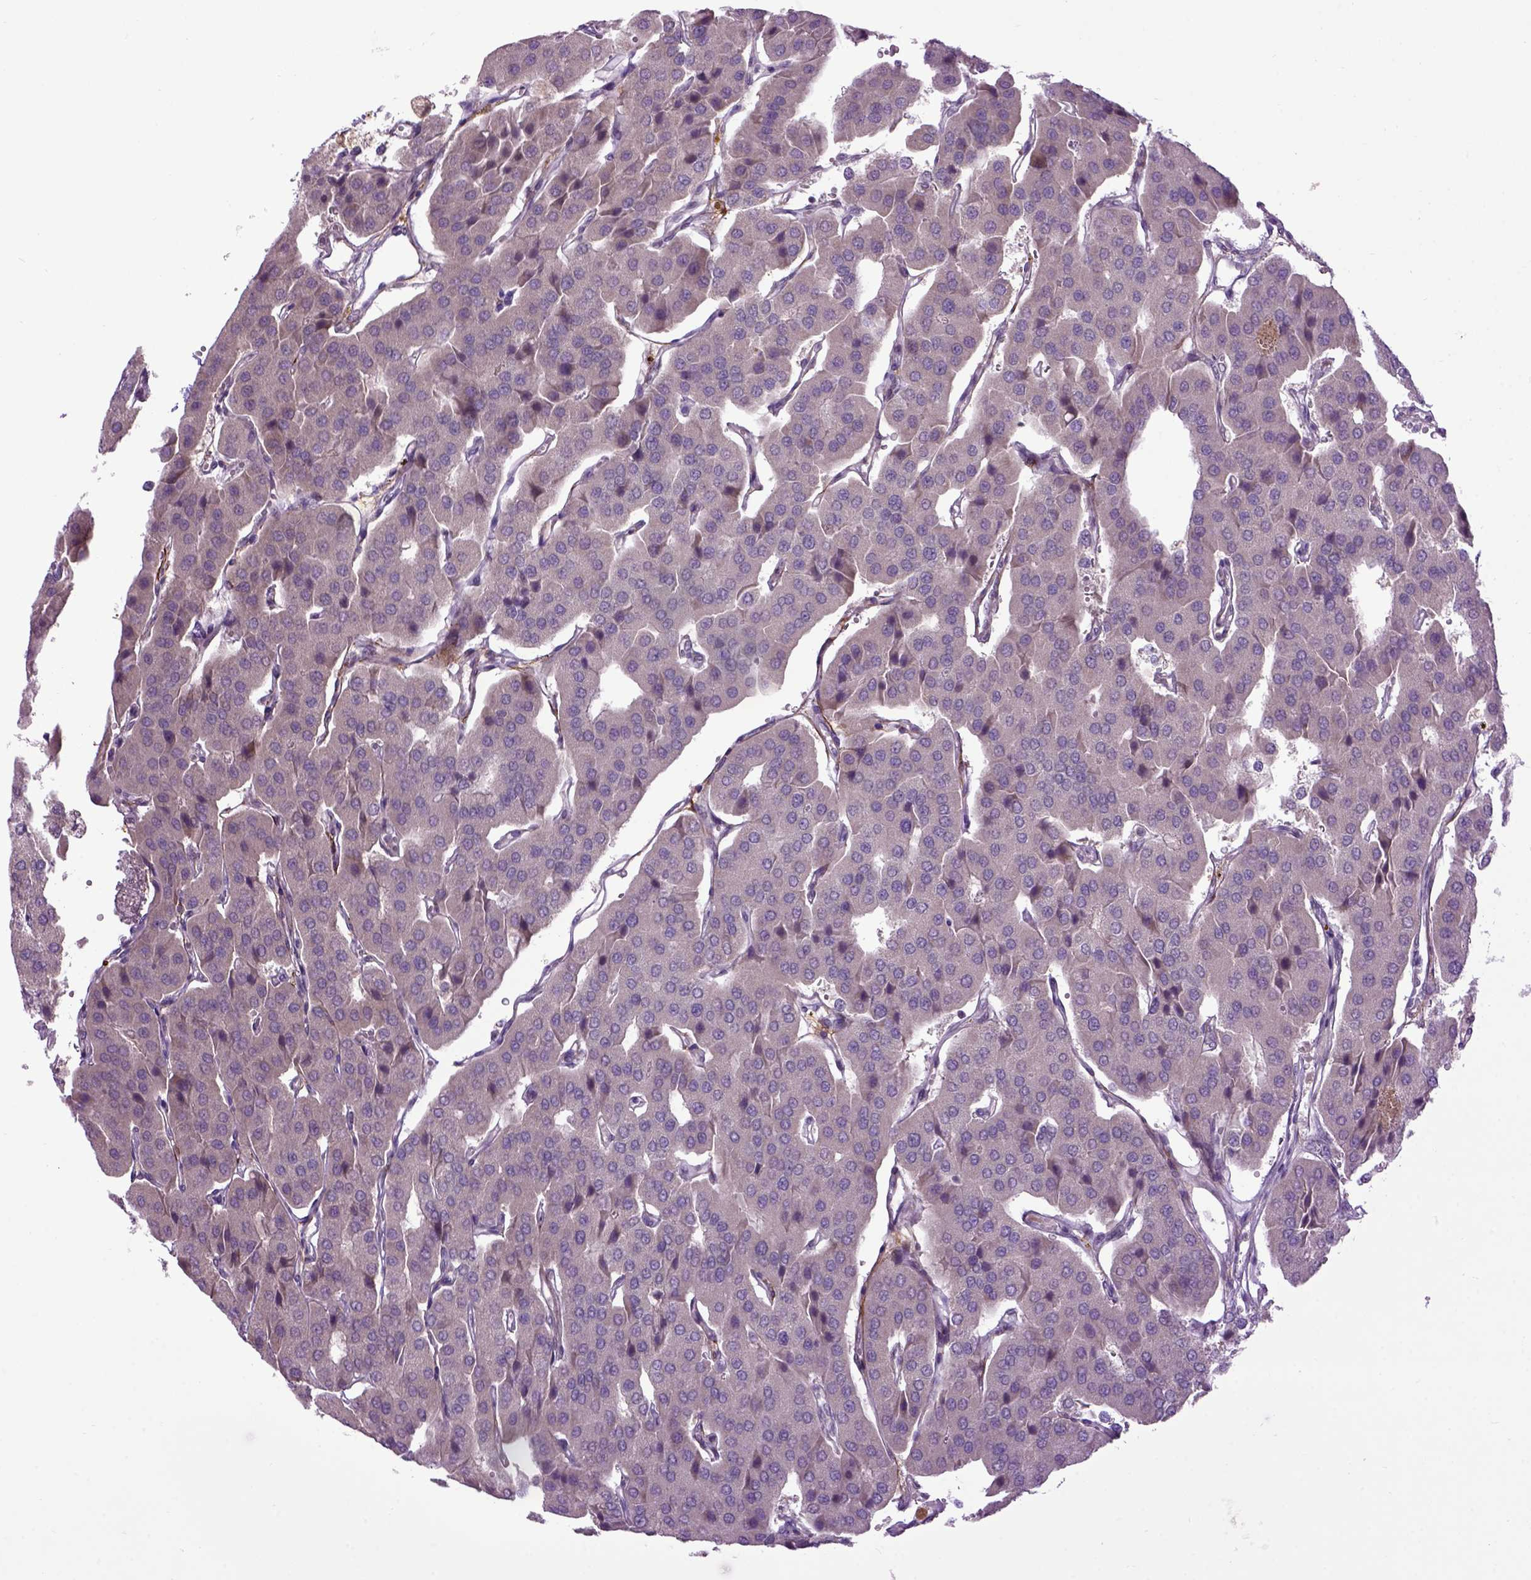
{"staining": {"intensity": "negative", "quantity": "none", "location": "none"}, "tissue": "parathyroid gland", "cell_type": "Glandular cells", "image_type": "normal", "snomed": [{"axis": "morphology", "description": "Normal tissue, NOS"}, {"axis": "morphology", "description": "Adenoma, NOS"}, {"axis": "topography", "description": "Parathyroid gland"}], "caption": "DAB (3,3'-diaminobenzidine) immunohistochemical staining of benign human parathyroid gland exhibits no significant positivity in glandular cells. (DAB immunohistochemistry (IHC), high magnification).", "gene": "EMILIN3", "patient": {"sex": "female", "age": 86}}